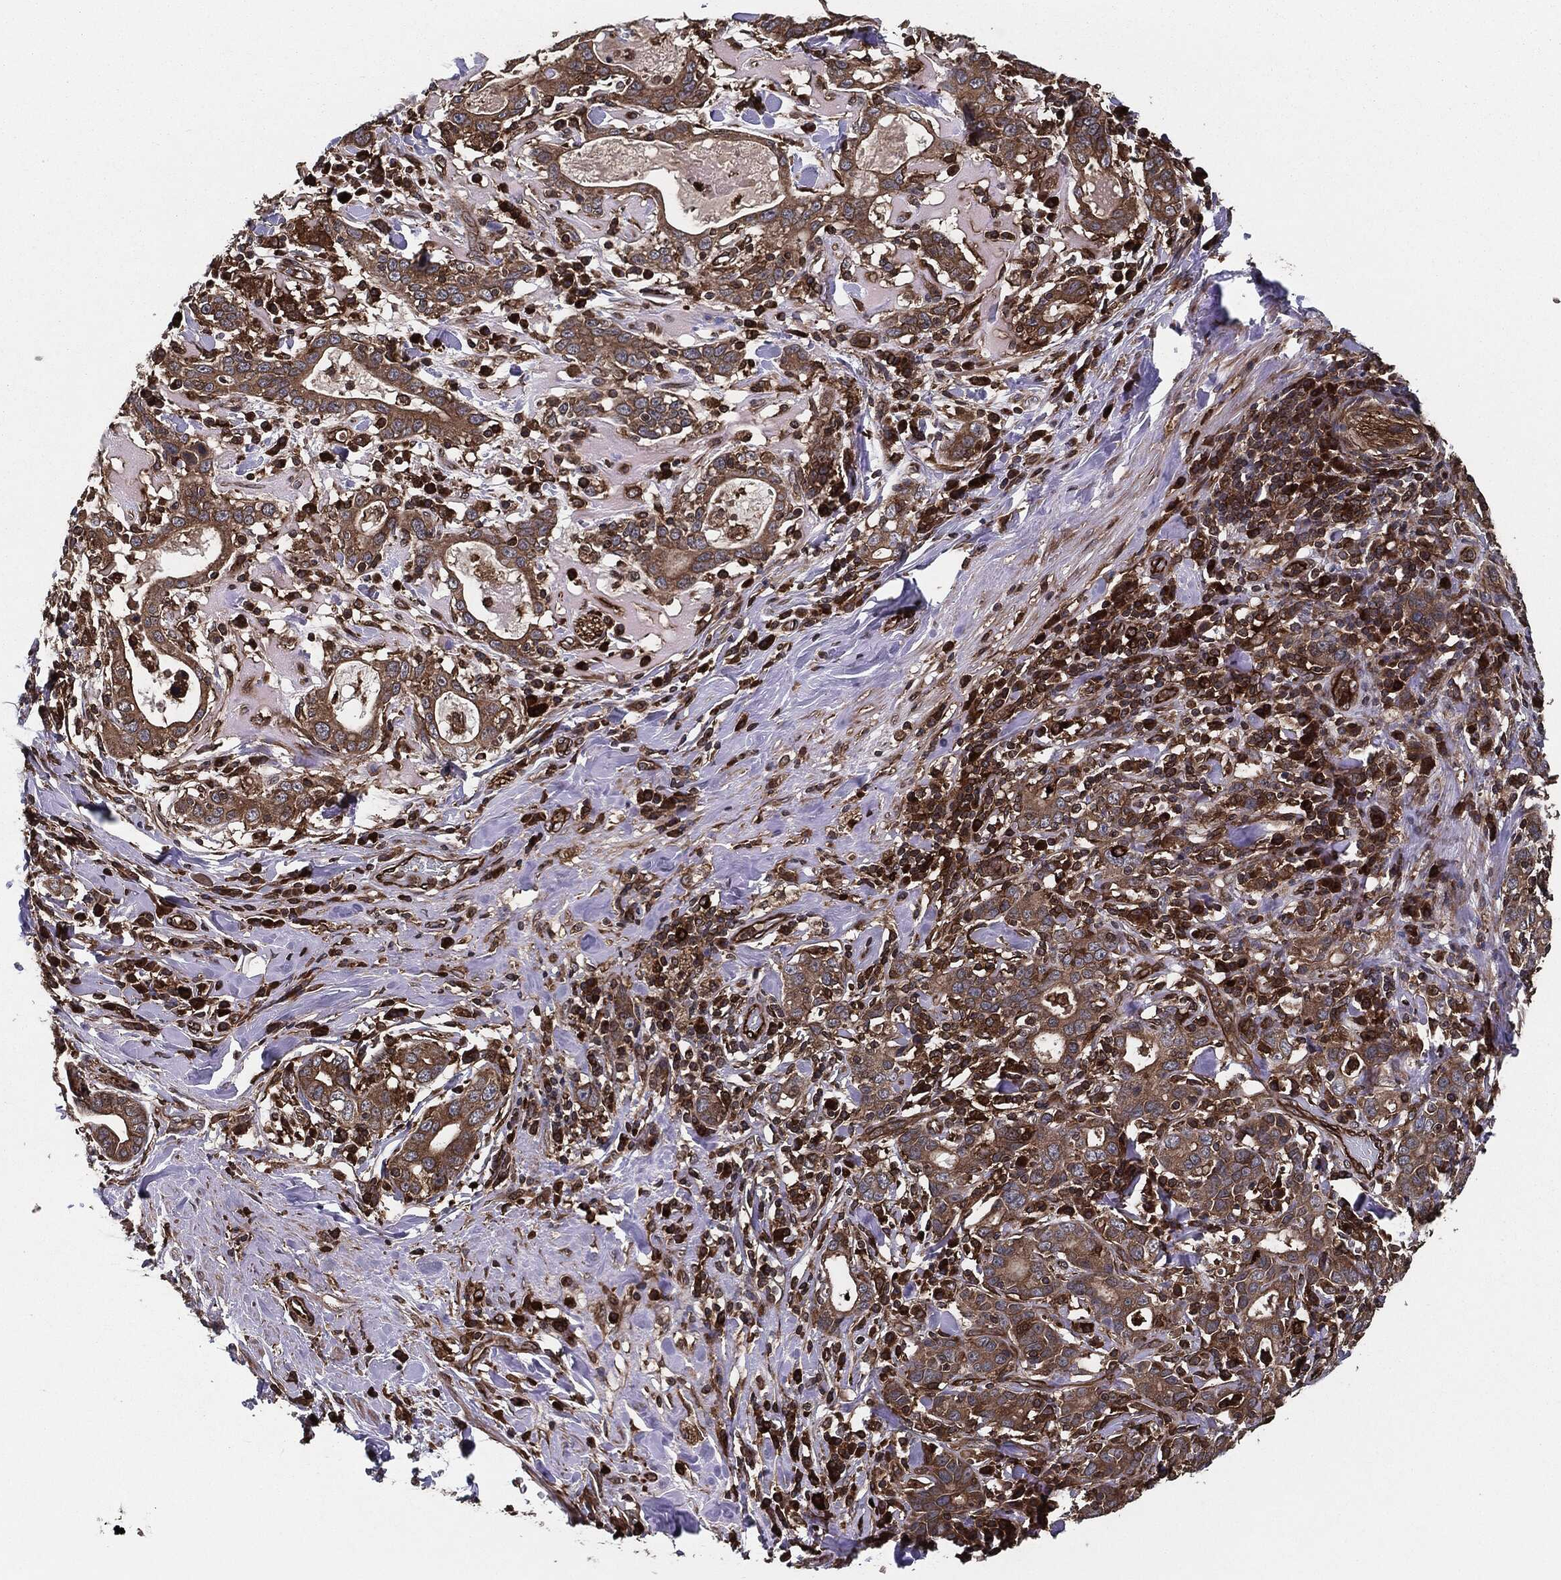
{"staining": {"intensity": "moderate", "quantity": ">75%", "location": "cytoplasmic/membranous"}, "tissue": "stomach cancer", "cell_type": "Tumor cells", "image_type": "cancer", "snomed": [{"axis": "morphology", "description": "Adenocarcinoma, NOS"}, {"axis": "topography", "description": "Stomach"}], "caption": "High-power microscopy captured an immunohistochemistry (IHC) histopathology image of stomach adenocarcinoma, revealing moderate cytoplasmic/membranous staining in approximately >75% of tumor cells.", "gene": "RAP1GDS1", "patient": {"sex": "male", "age": 79}}